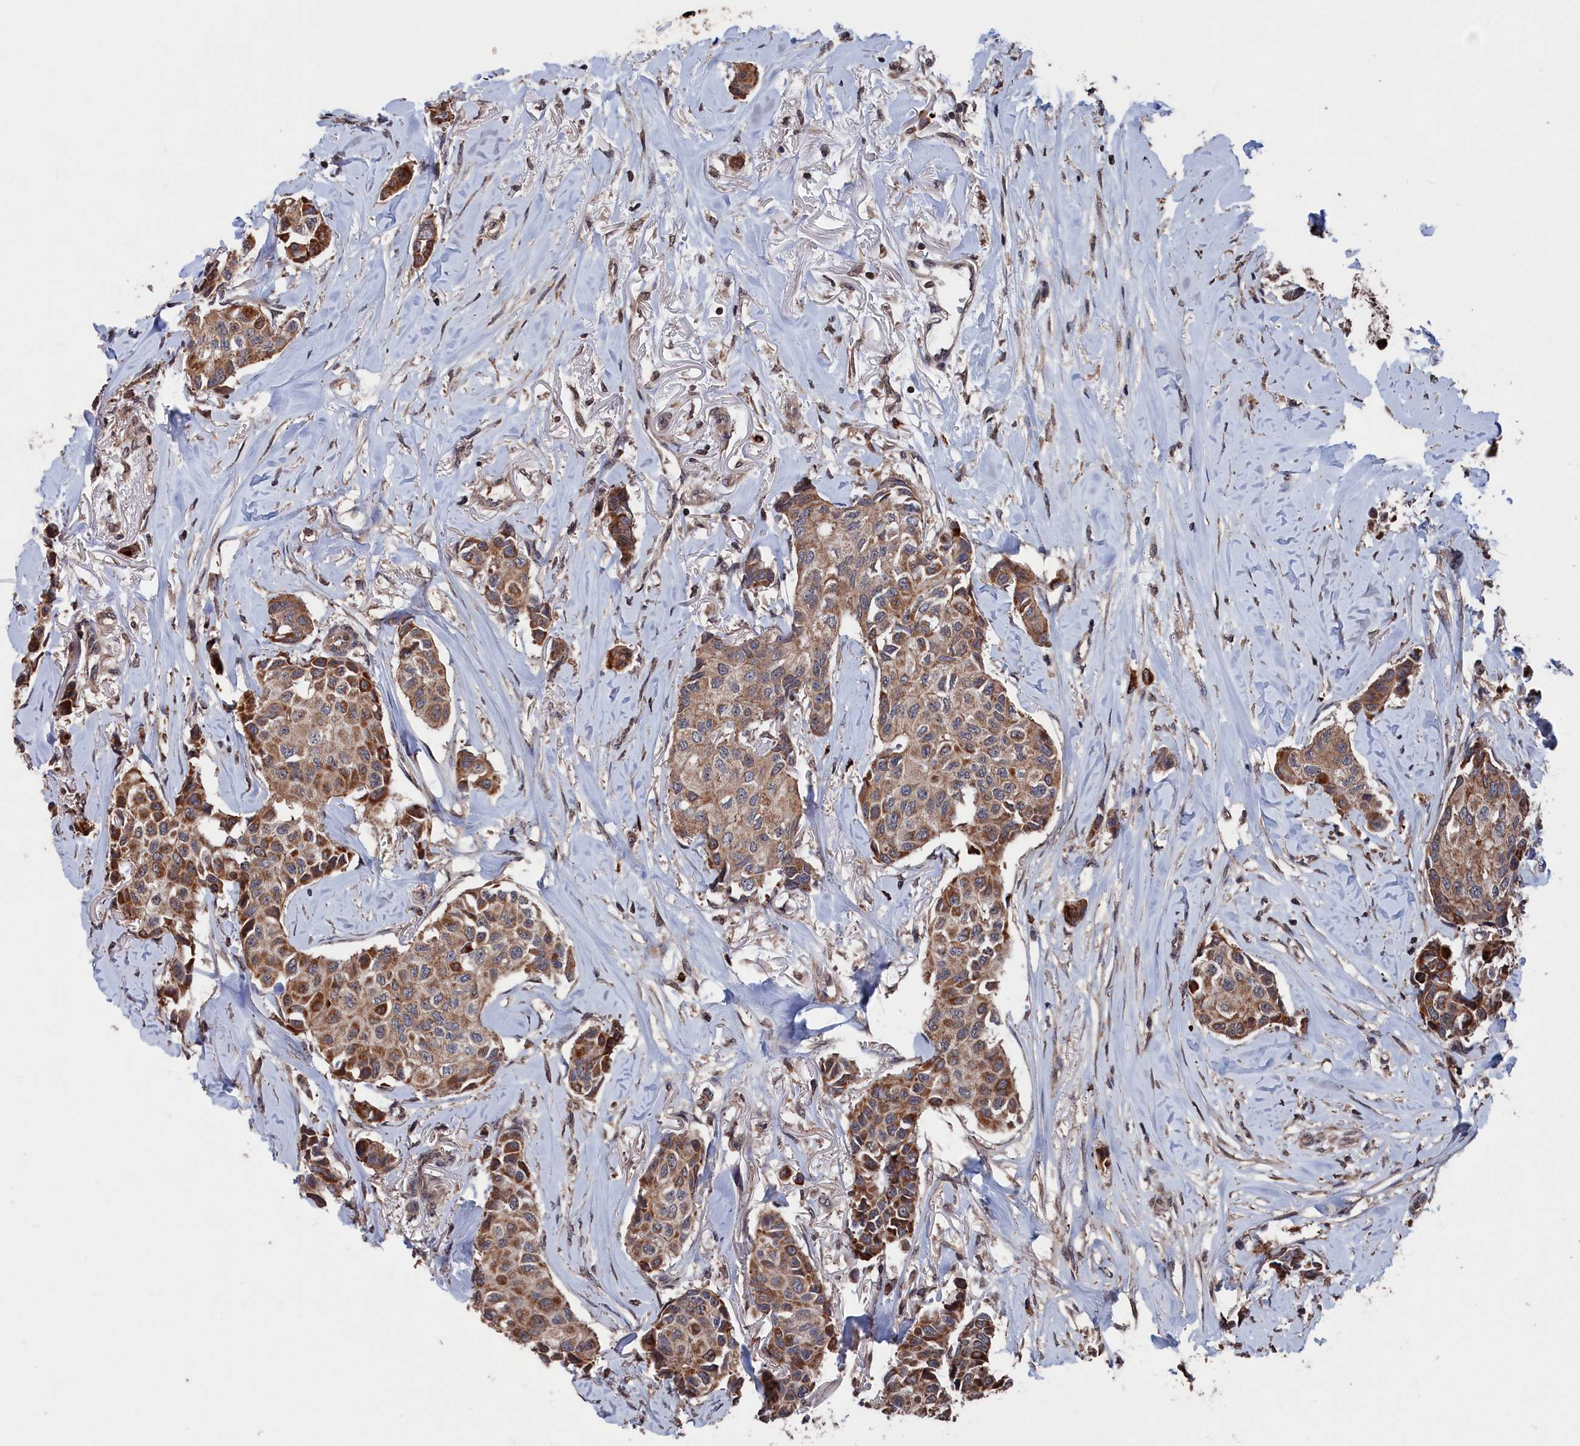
{"staining": {"intensity": "moderate", "quantity": ">75%", "location": "cytoplasmic/membranous"}, "tissue": "breast cancer", "cell_type": "Tumor cells", "image_type": "cancer", "snomed": [{"axis": "morphology", "description": "Duct carcinoma"}, {"axis": "topography", "description": "Breast"}], "caption": "Invasive ductal carcinoma (breast) was stained to show a protein in brown. There is medium levels of moderate cytoplasmic/membranous staining in about >75% of tumor cells.", "gene": "PDE12", "patient": {"sex": "female", "age": 80}}